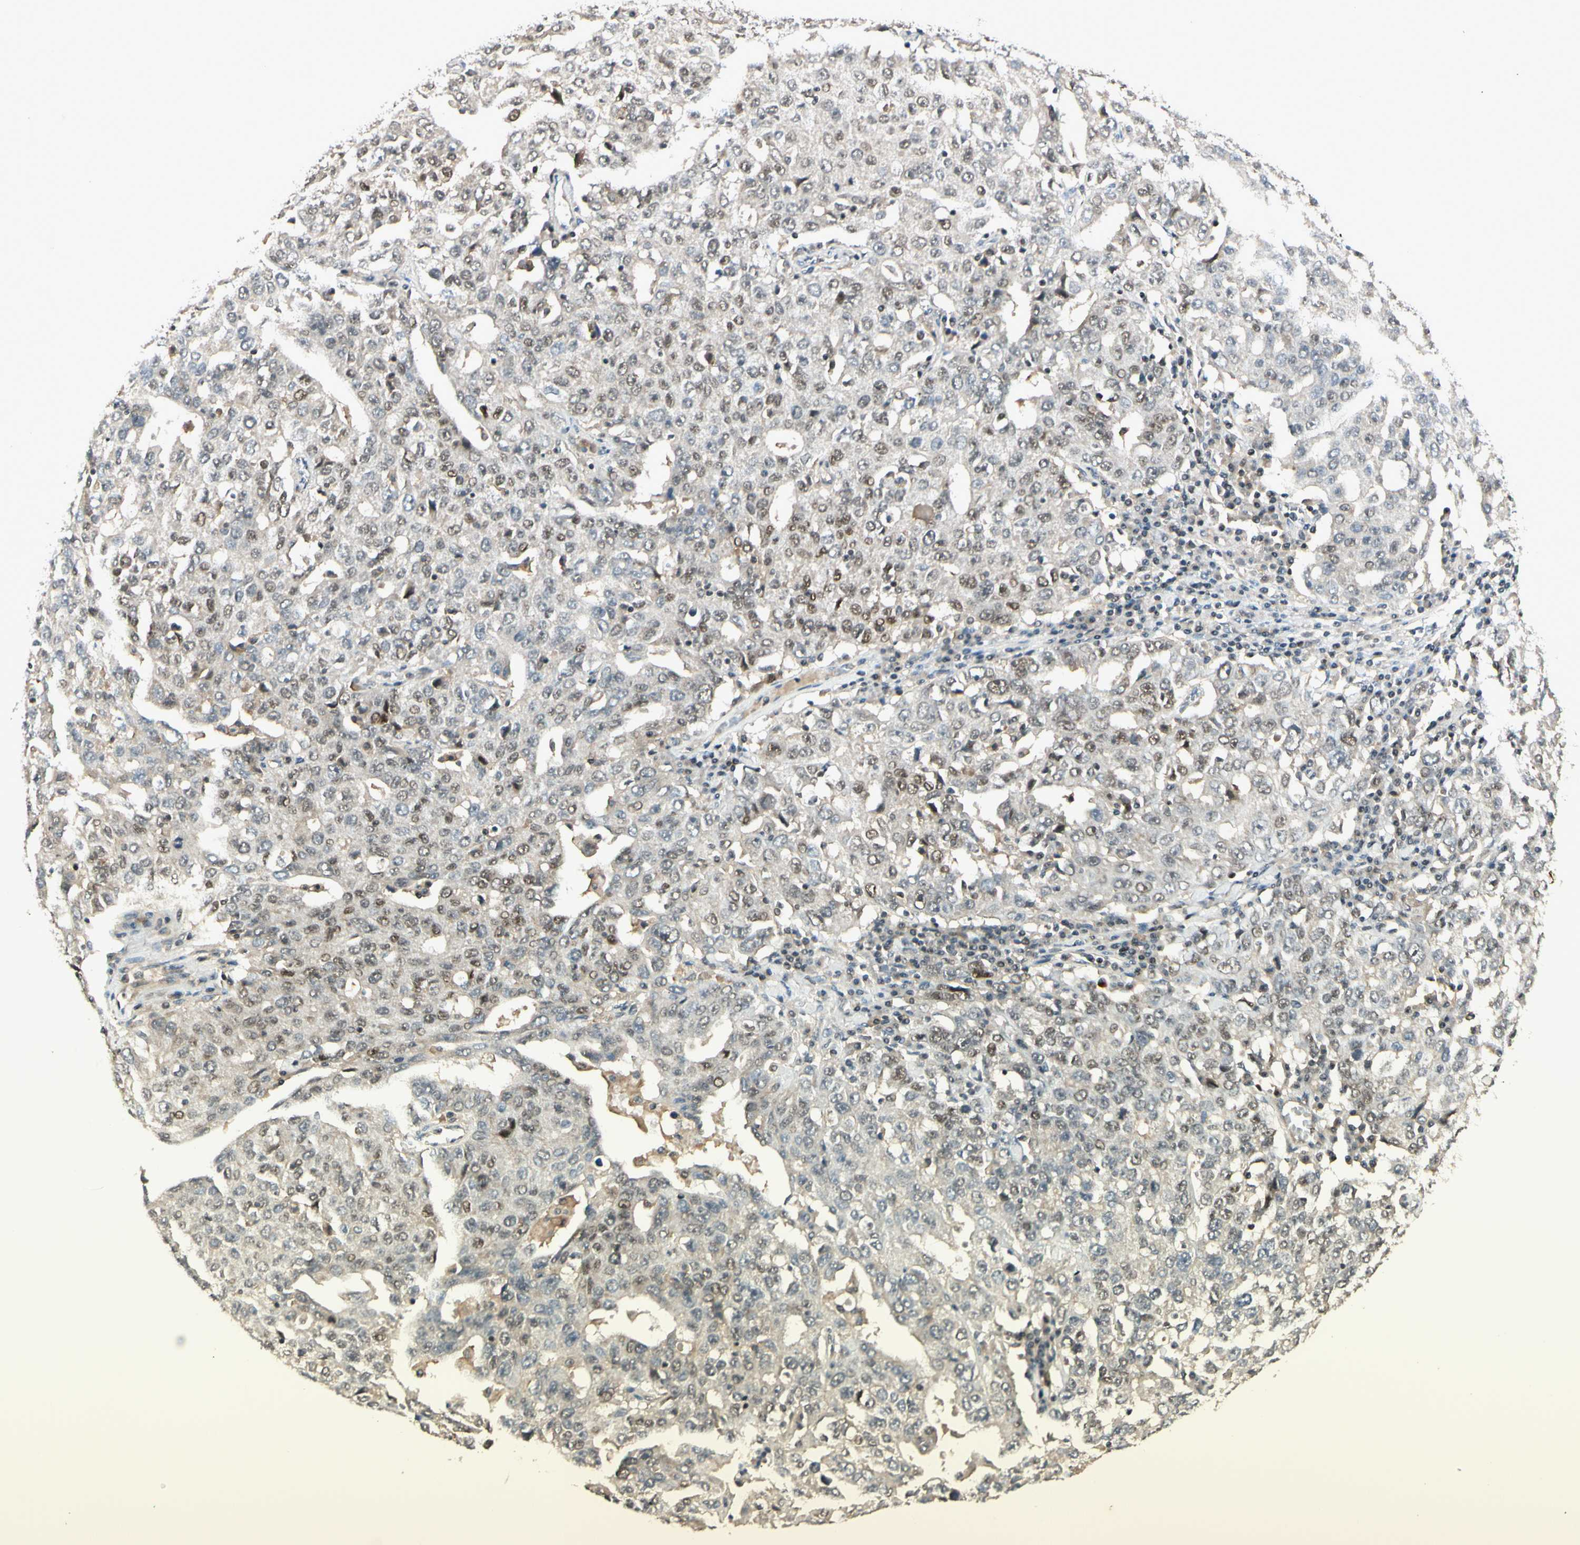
{"staining": {"intensity": "weak", "quantity": "25%-75%", "location": "cytoplasmic/membranous,nuclear"}, "tissue": "ovarian cancer", "cell_type": "Tumor cells", "image_type": "cancer", "snomed": [{"axis": "morphology", "description": "Carcinoma, endometroid"}, {"axis": "topography", "description": "Ovary"}], "caption": "Brown immunohistochemical staining in ovarian endometroid carcinoma displays weak cytoplasmic/membranous and nuclear positivity in approximately 25%-75% of tumor cells.", "gene": "NFYA", "patient": {"sex": "female", "age": 62}}